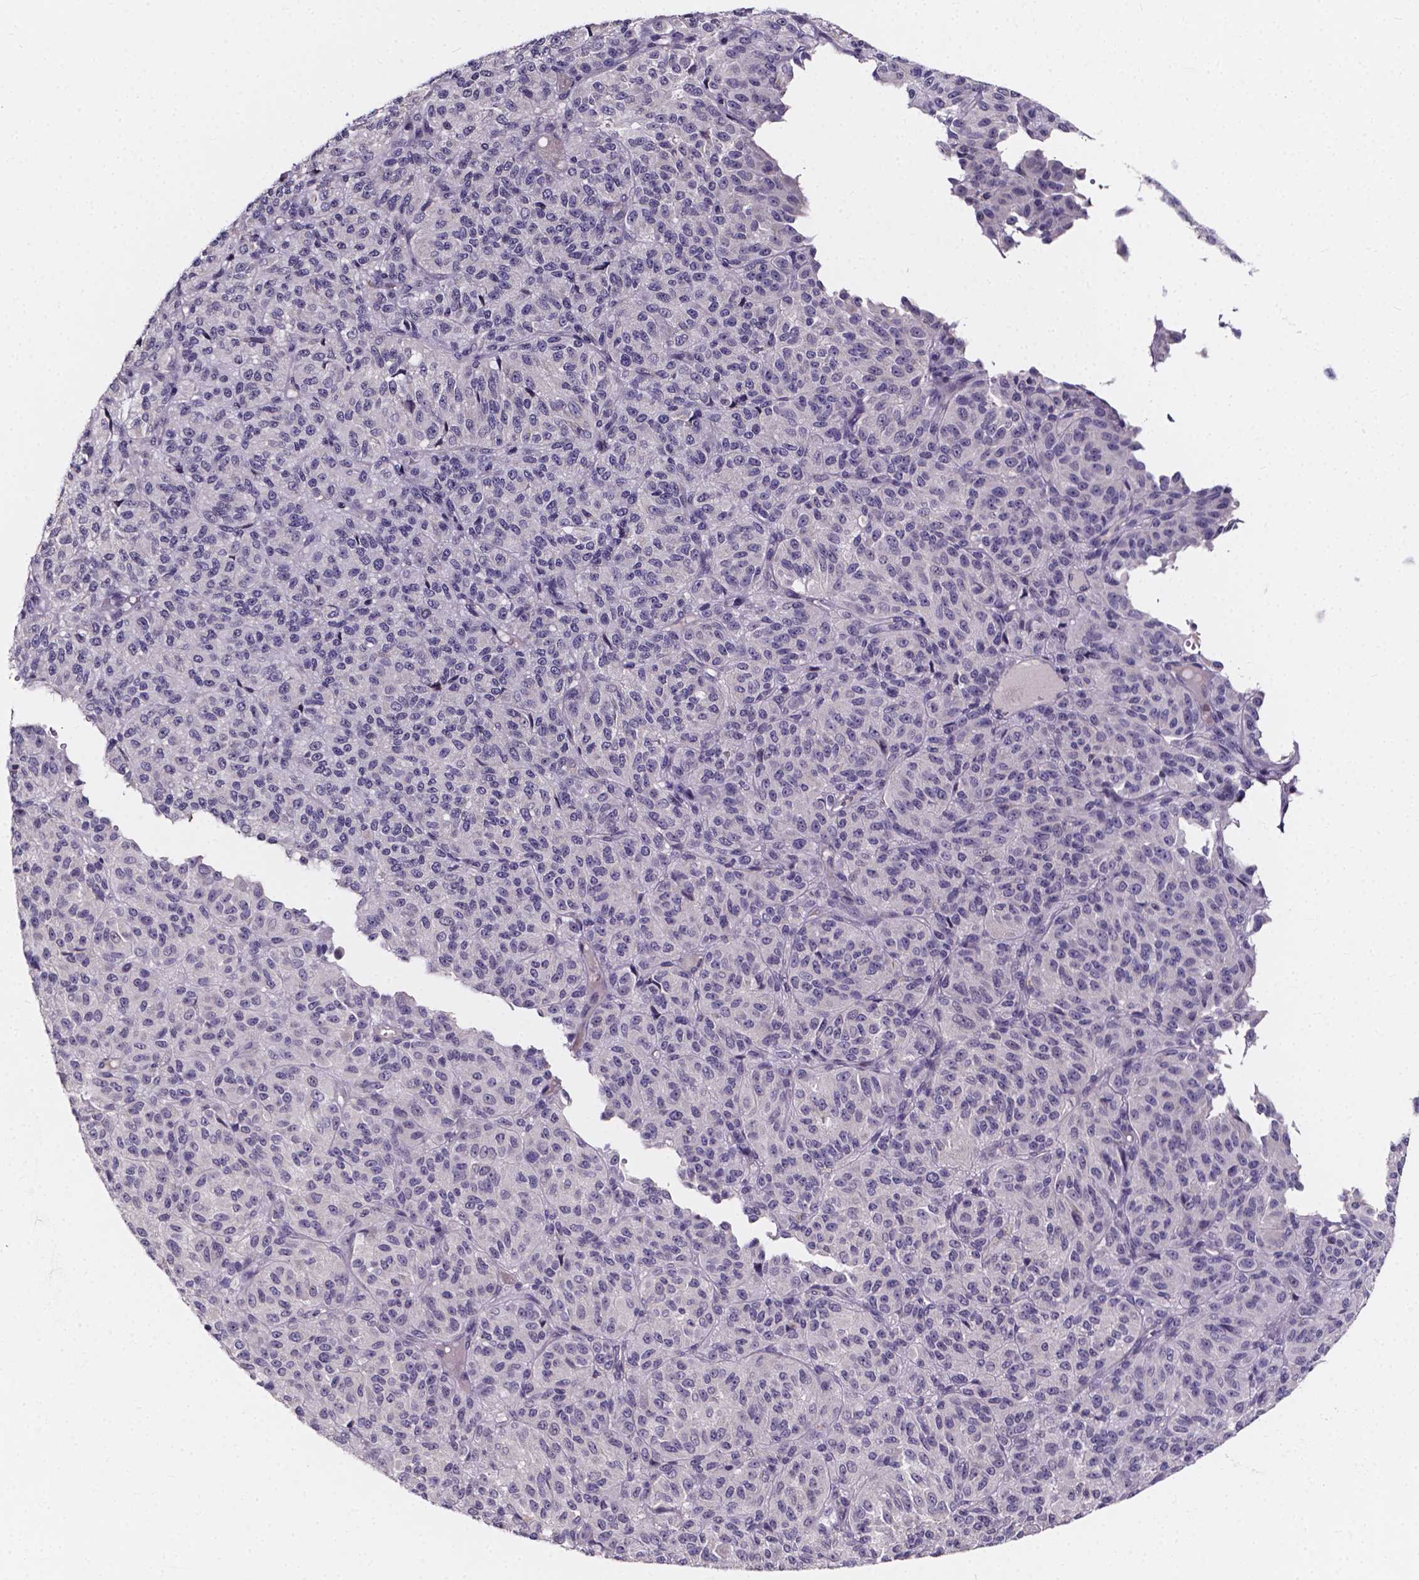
{"staining": {"intensity": "negative", "quantity": "none", "location": "none"}, "tissue": "melanoma", "cell_type": "Tumor cells", "image_type": "cancer", "snomed": [{"axis": "morphology", "description": "Malignant melanoma, Metastatic site"}, {"axis": "topography", "description": "Brain"}], "caption": "Immunohistochemistry image of neoplastic tissue: human melanoma stained with DAB (3,3'-diaminobenzidine) reveals no significant protein expression in tumor cells.", "gene": "SPOCD1", "patient": {"sex": "female", "age": 56}}